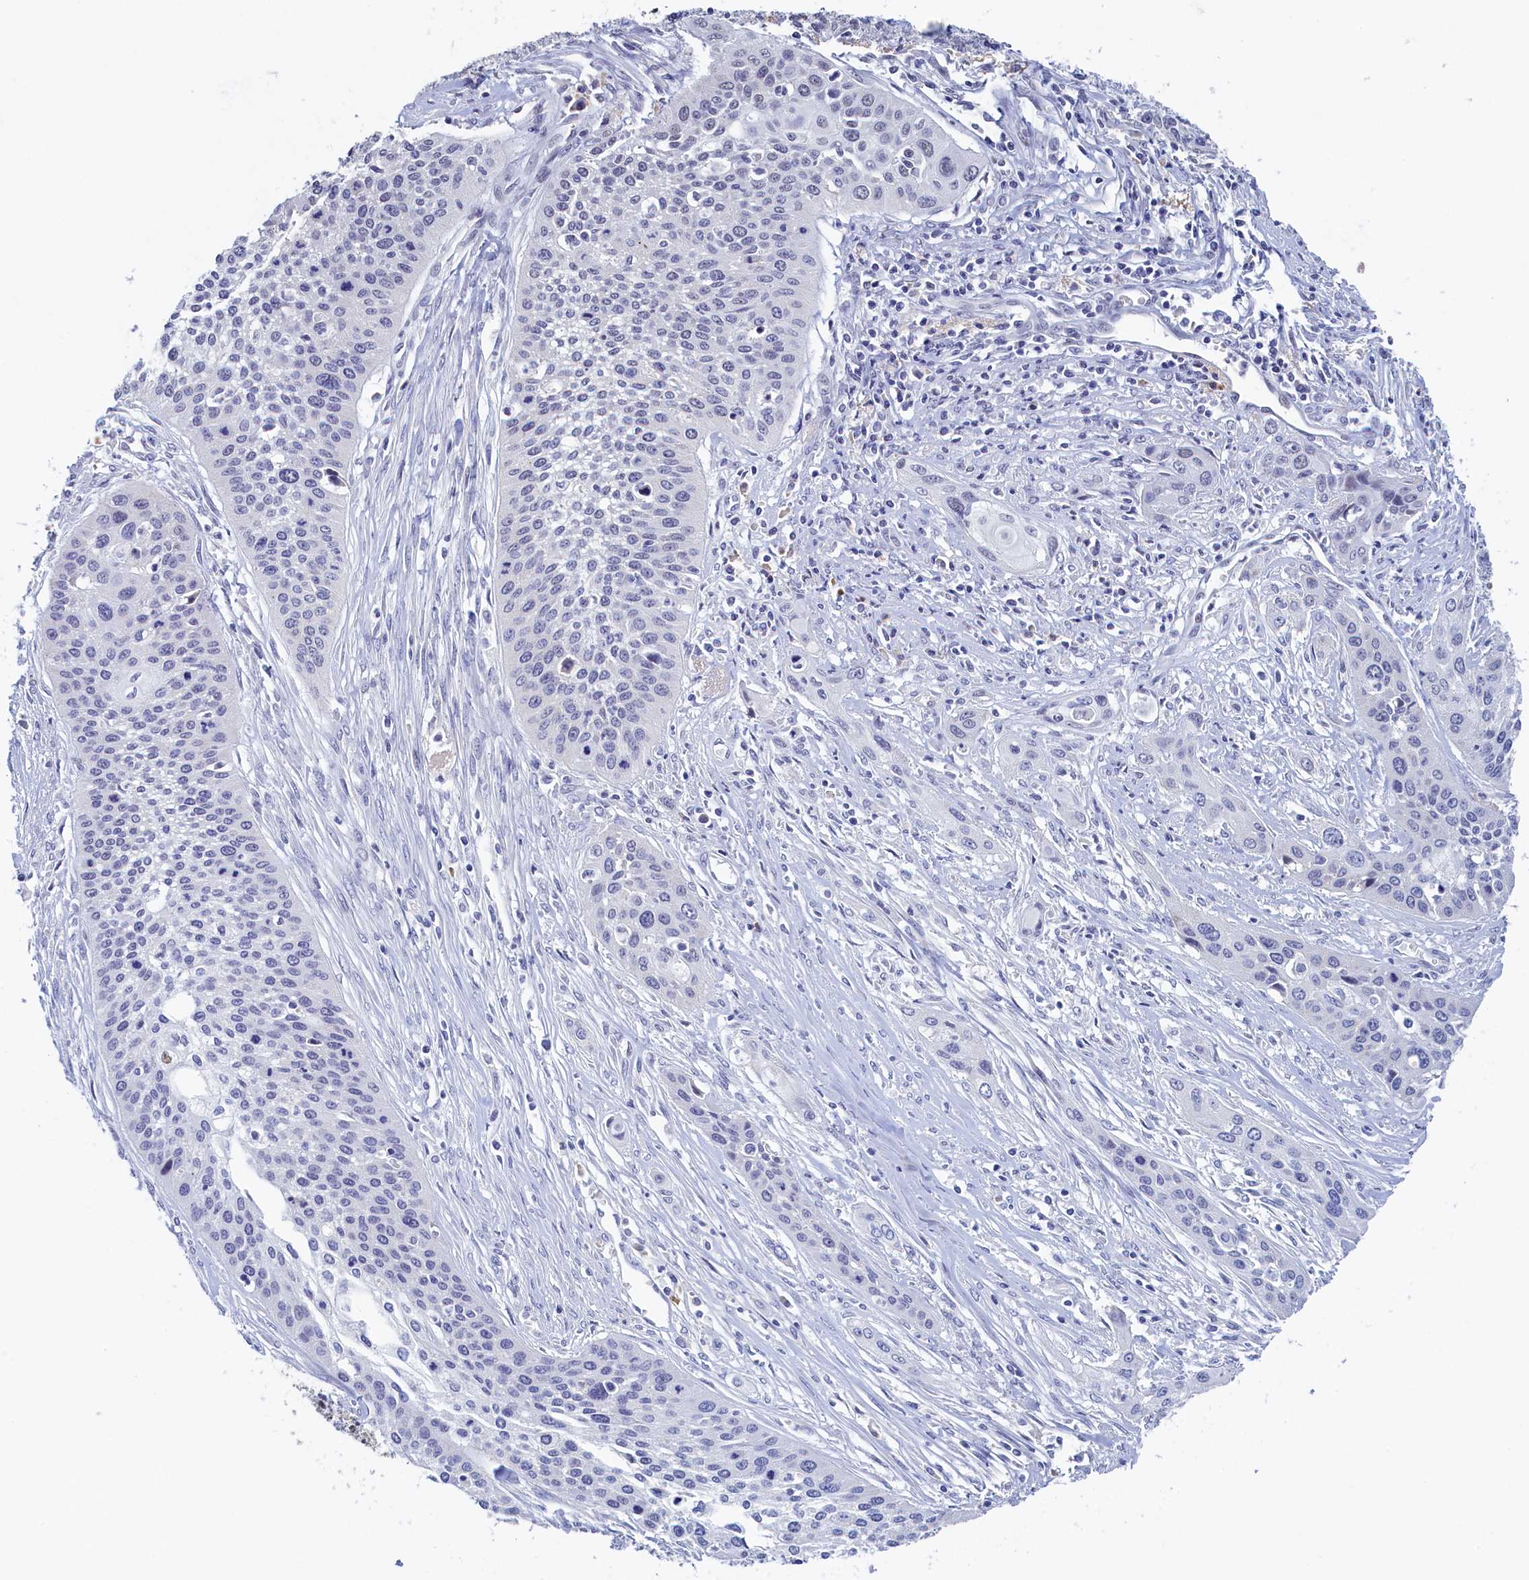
{"staining": {"intensity": "strong", "quantity": "<25%", "location": "nuclear"}, "tissue": "cervical cancer", "cell_type": "Tumor cells", "image_type": "cancer", "snomed": [{"axis": "morphology", "description": "Squamous cell carcinoma, NOS"}, {"axis": "topography", "description": "Cervix"}], "caption": "Strong nuclear expression is seen in about <25% of tumor cells in cervical cancer (squamous cell carcinoma). Nuclei are stained in blue.", "gene": "MOSPD3", "patient": {"sex": "female", "age": 34}}